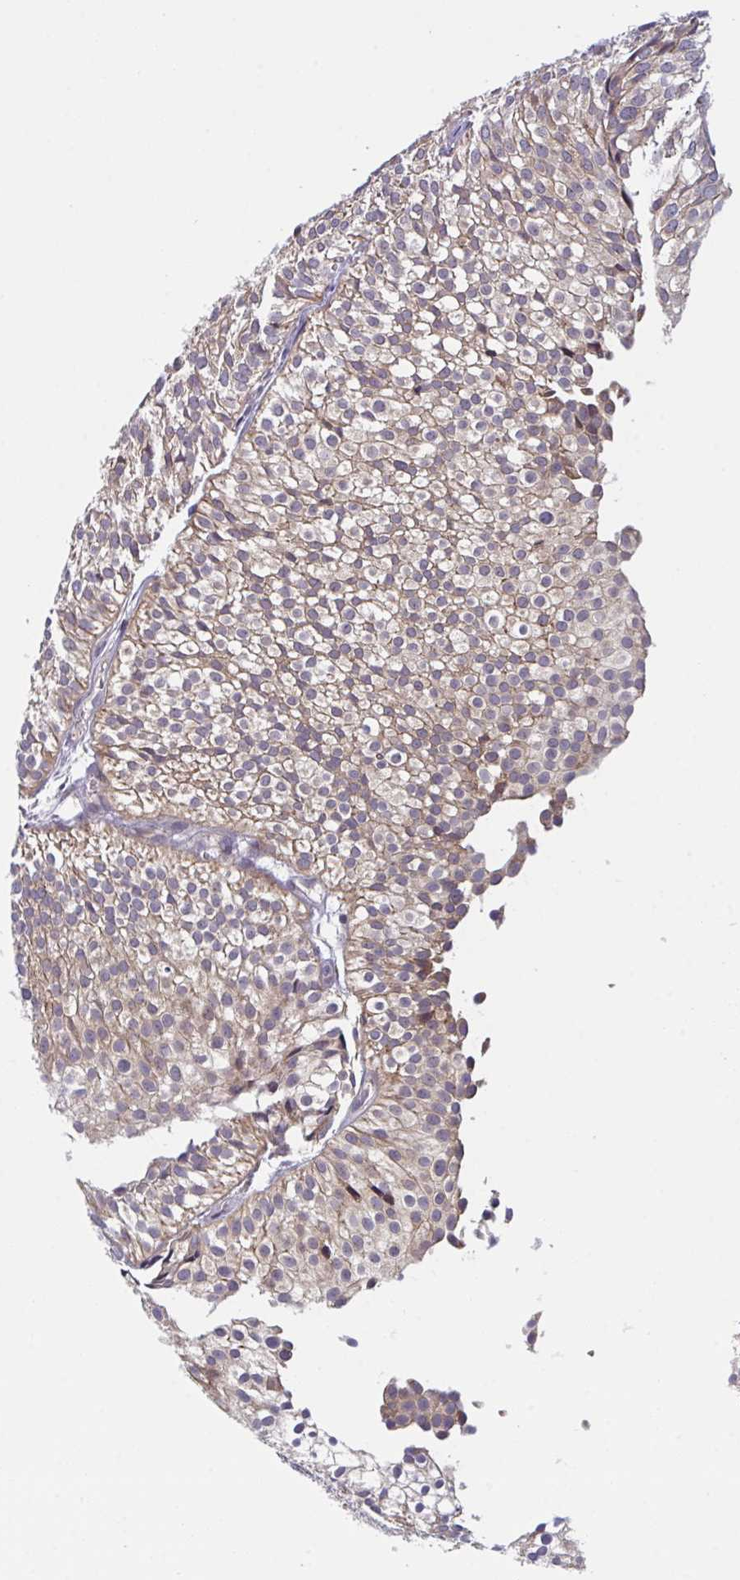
{"staining": {"intensity": "weak", "quantity": "25%-75%", "location": "cytoplasmic/membranous"}, "tissue": "urothelial cancer", "cell_type": "Tumor cells", "image_type": "cancer", "snomed": [{"axis": "morphology", "description": "Urothelial carcinoma, Low grade"}, {"axis": "topography", "description": "Urinary bladder"}], "caption": "Human urothelial carcinoma (low-grade) stained with a brown dye displays weak cytoplasmic/membranous positive positivity in approximately 25%-75% of tumor cells.", "gene": "XAF1", "patient": {"sex": "male", "age": 91}}